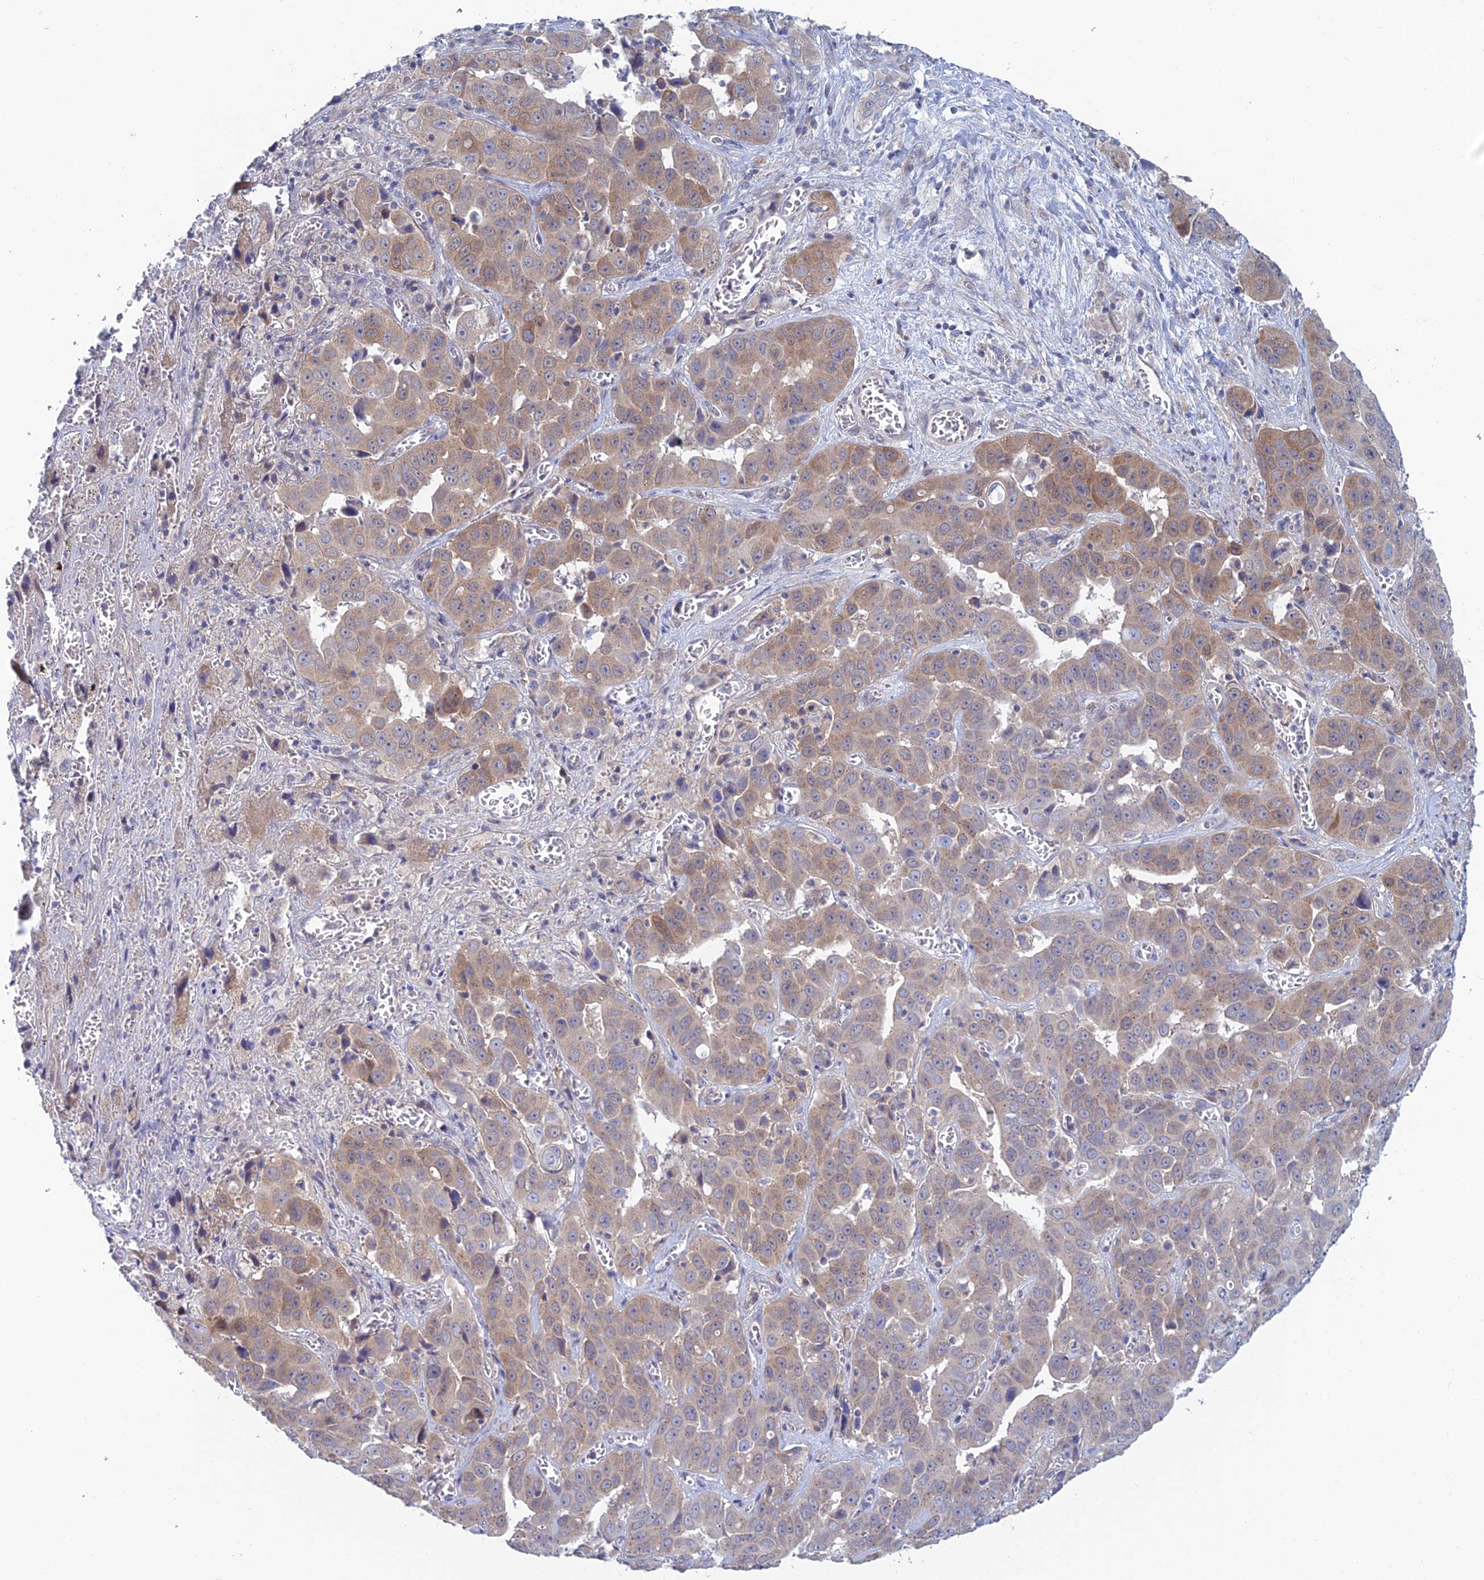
{"staining": {"intensity": "weak", "quantity": "25%-75%", "location": "cytoplasmic/membranous"}, "tissue": "liver cancer", "cell_type": "Tumor cells", "image_type": "cancer", "snomed": [{"axis": "morphology", "description": "Cholangiocarcinoma"}, {"axis": "topography", "description": "Liver"}], "caption": "Immunohistochemical staining of human cholangiocarcinoma (liver) shows weak cytoplasmic/membranous protein positivity in approximately 25%-75% of tumor cells.", "gene": "SRA1", "patient": {"sex": "female", "age": 52}}